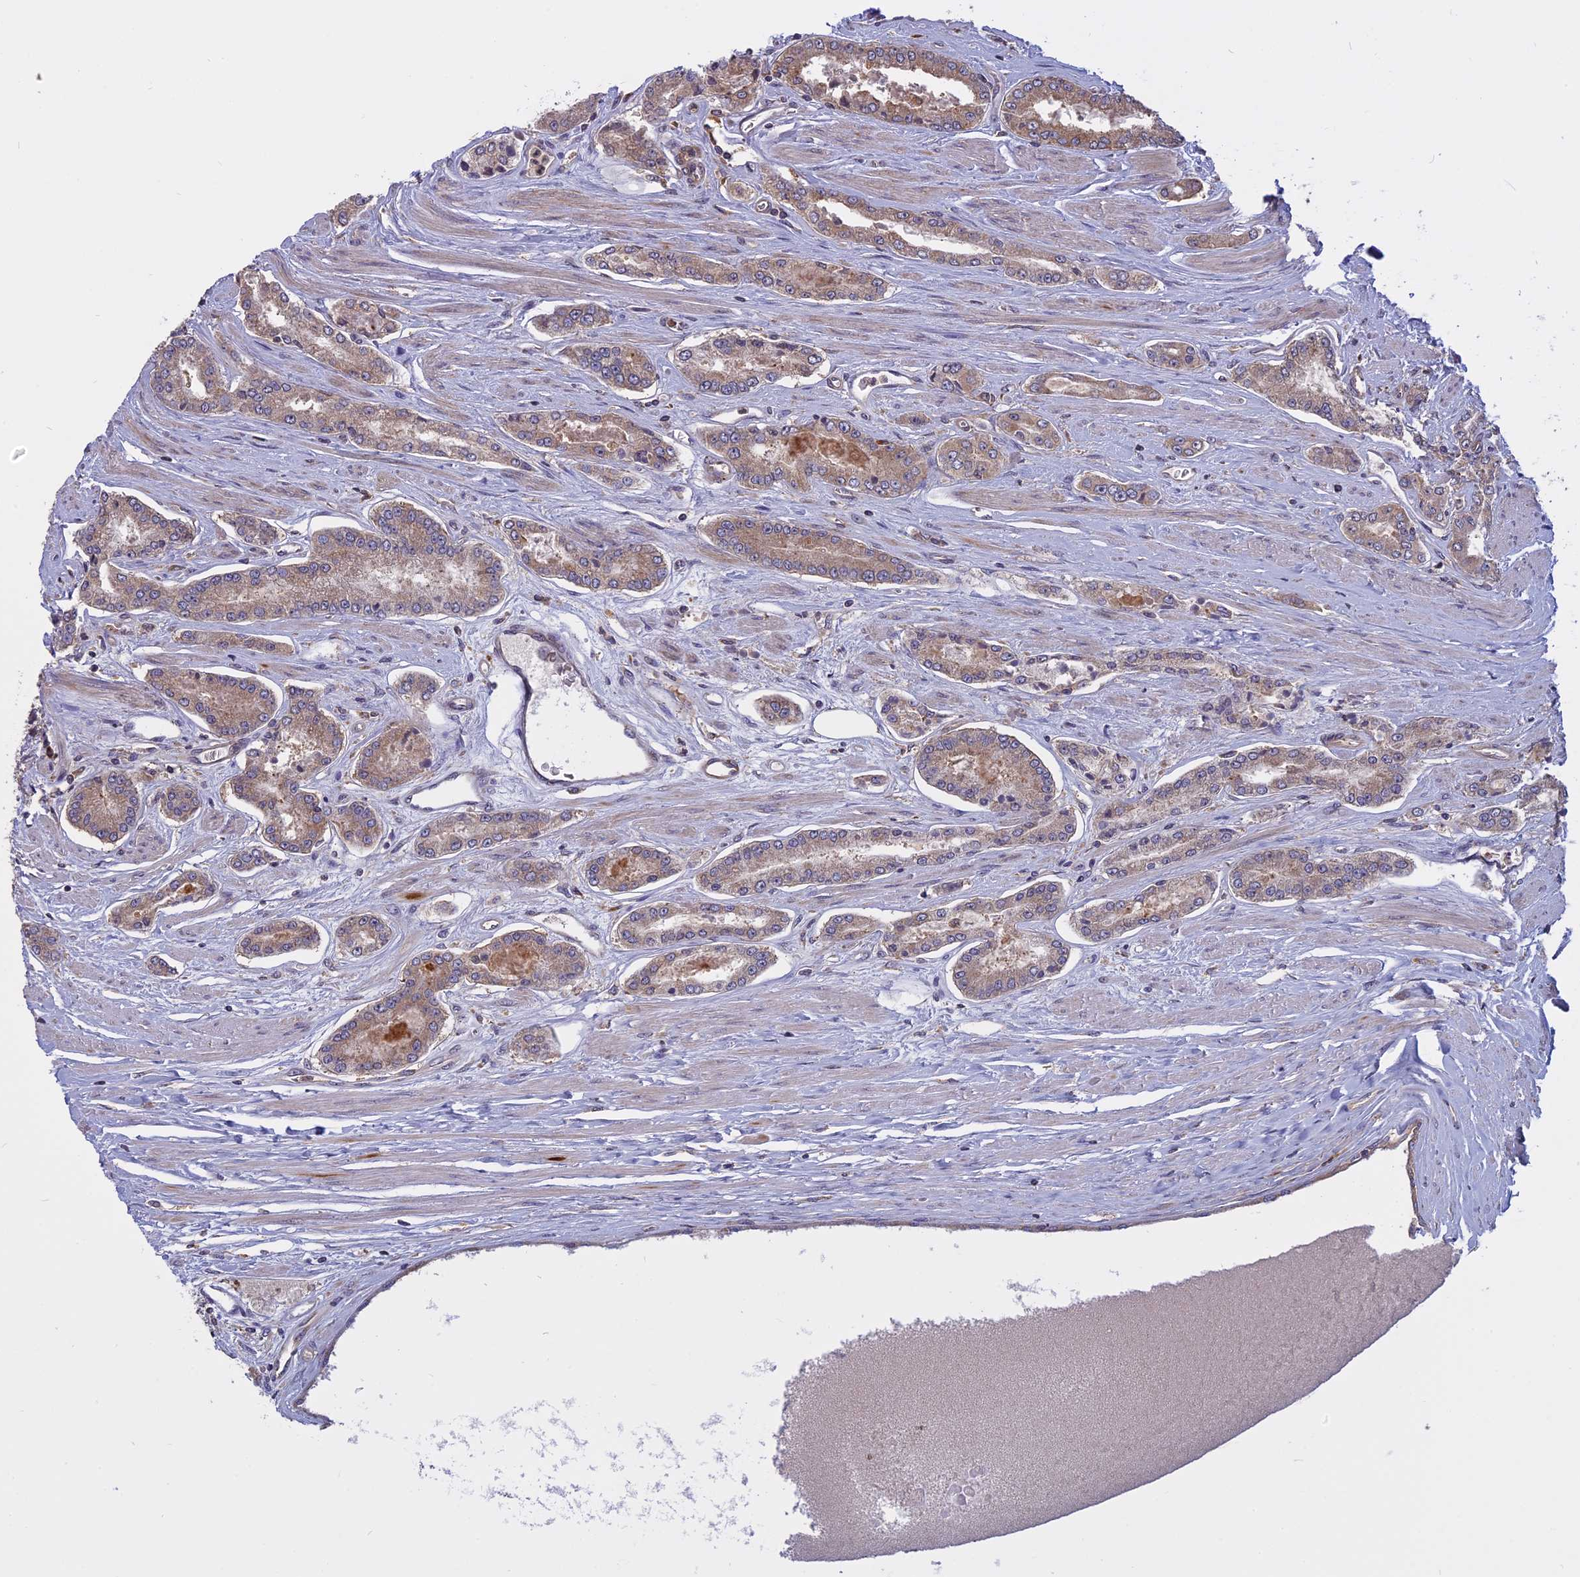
{"staining": {"intensity": "weak", "quantity": ">75%", "location": "cytoplasmic/membranous"}, "tissue": "prostate cancer", "cell_type": "Tumor cells", "image_type": "cancer", "snomed": [{"axis": "morphology", "description": "Adenocarcinoma, High grade"}, {"axis": "topography", "description": "Prostate"}], "caption": "Immunohistochemistry of prostate cancer exhibits low levels of weak cytoplasmic/membranous staining in approximately >75% of tumor cells.", "gene": "TMEM208", "patient": {"sex": "male", "age": 74}}